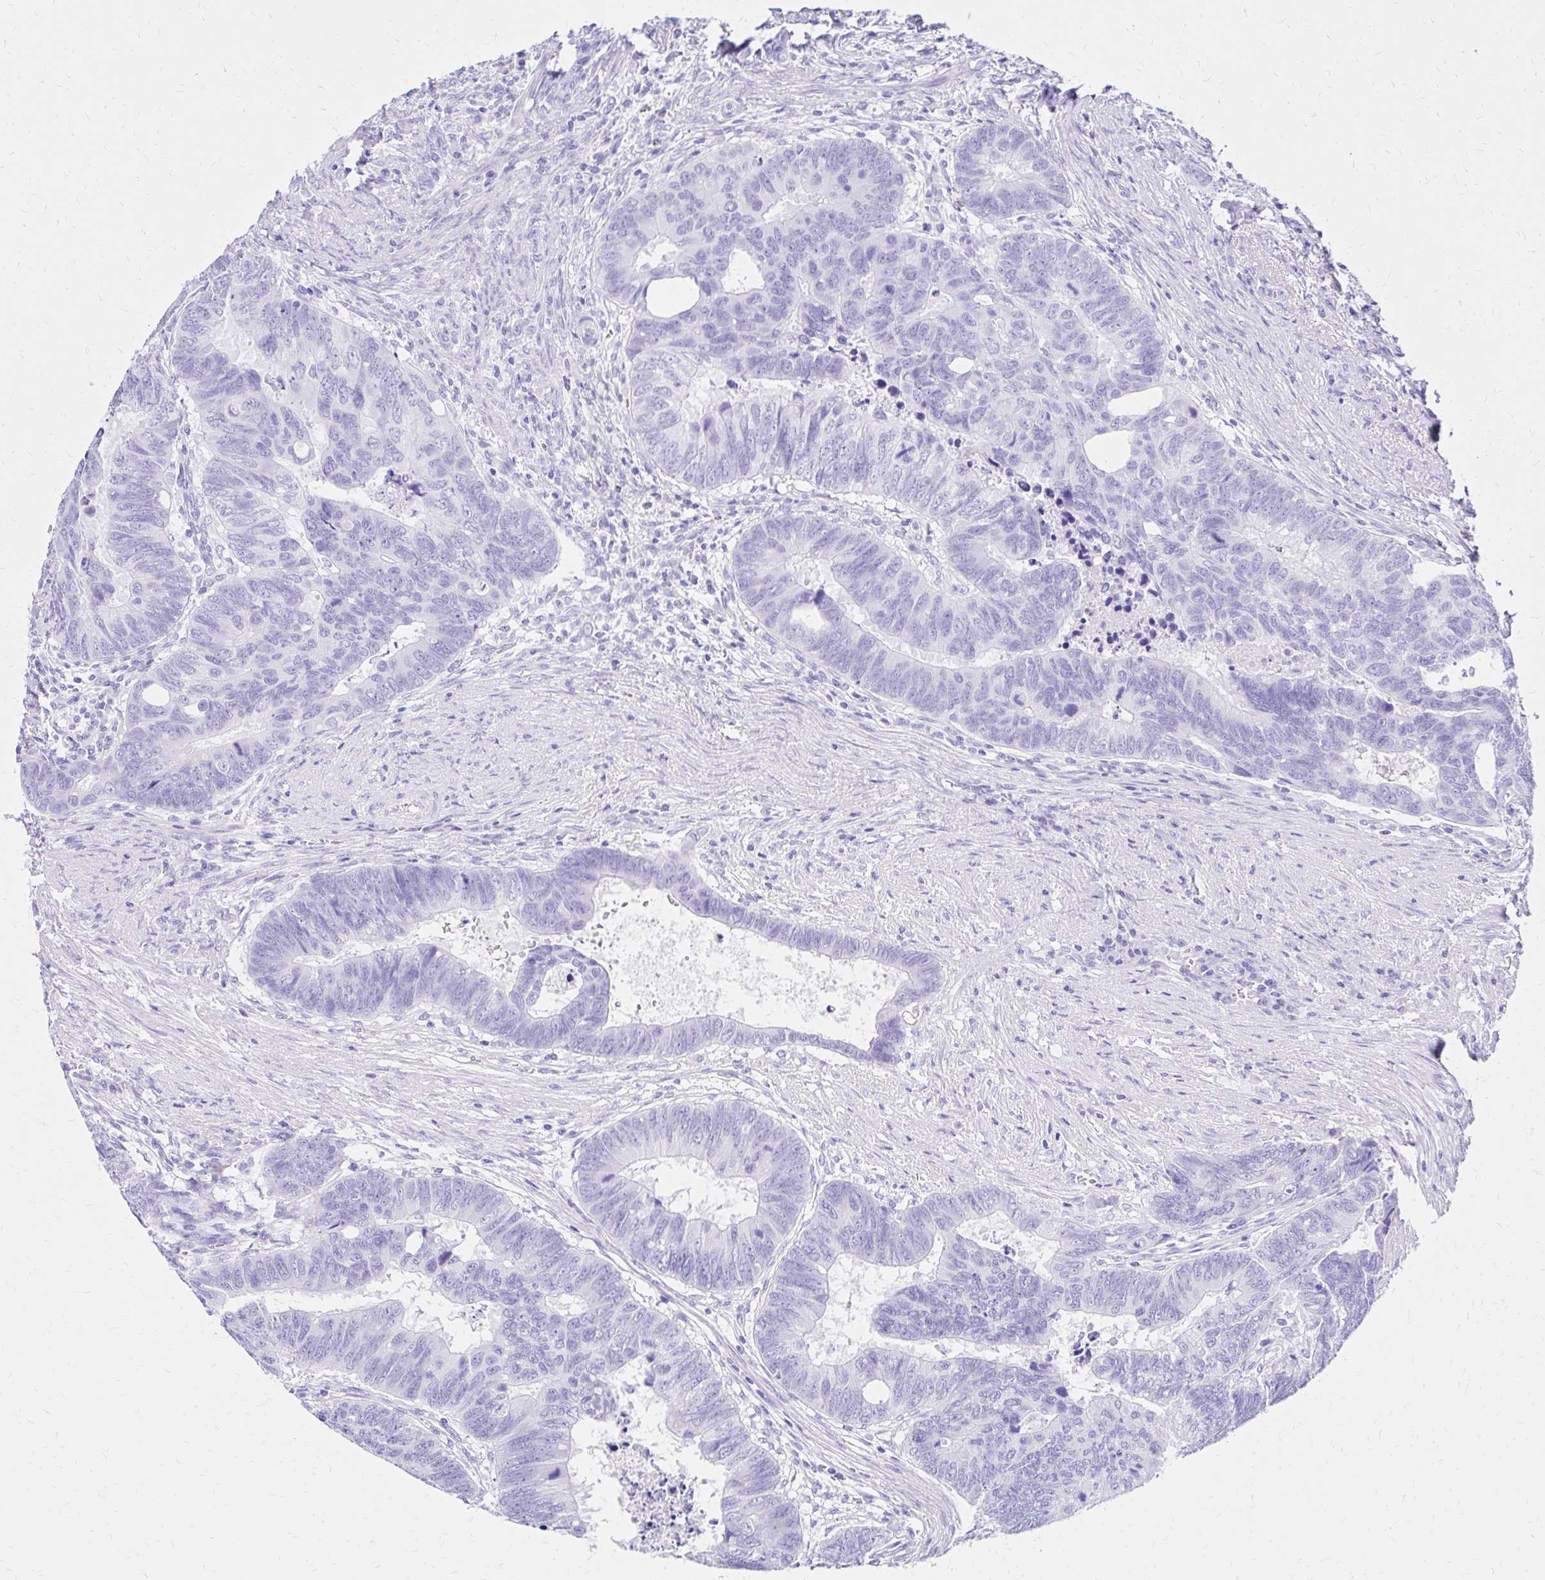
{"staining": {"intensity": "negative", "quantity": "none", "location": "none"}, "tissue": "colorectal cancer", "cell_type": "Tumor cells", "image_type": "cancer", "snomed": [{"axis": "morphology", "description": "Adenocarcinoma, NOS"}, {"axis": "topography", "description": "Colon"}], "caption": "There is no significant positivity in tumor cells of colorectal cancer.", "gene": "S100G", "patient": {"sex": "male", "age": 62}}